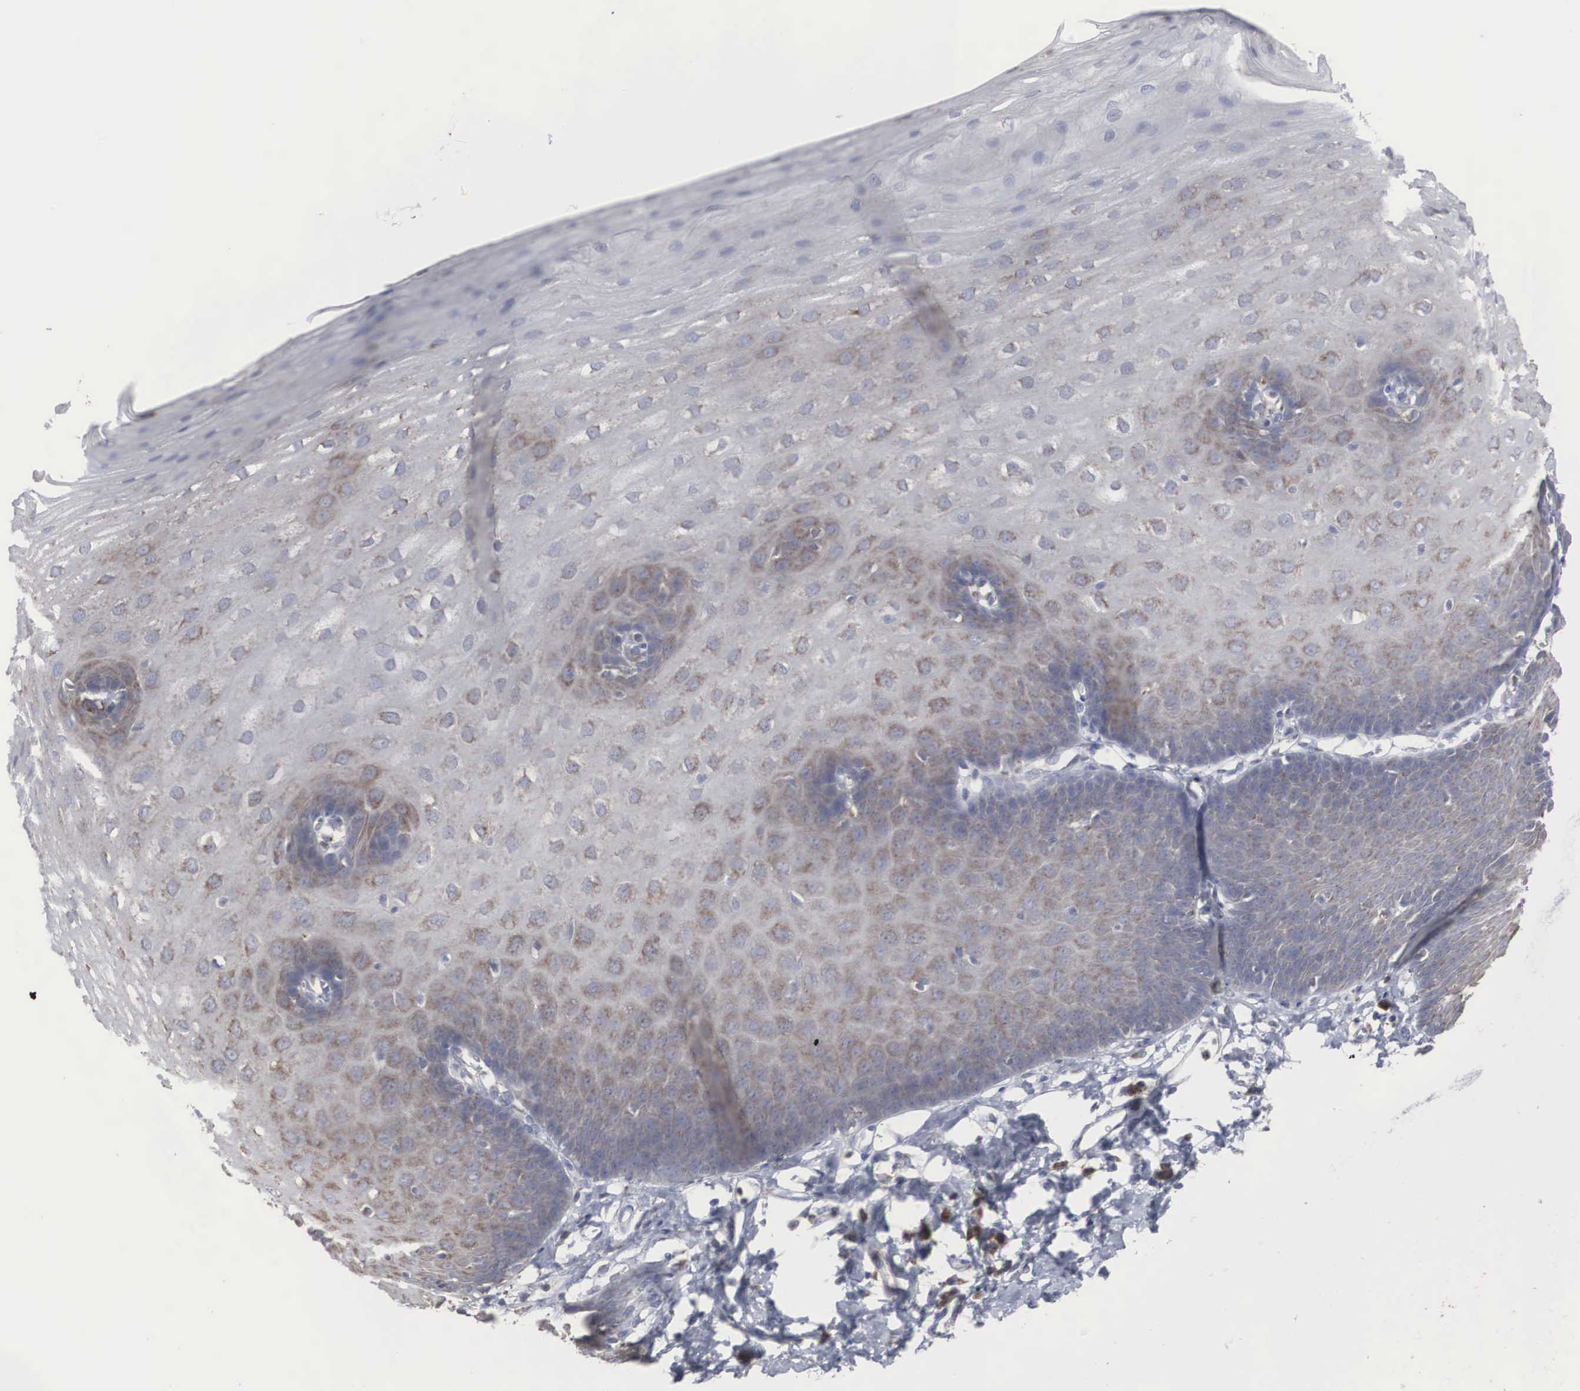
{"staining": {"intensity": "weak", "quantity": "25%-75%", "location": "cytoplasmic/membranous"}, "tissue": "esophagus", "cell_type": "Squamous epithelial cells", "image_type": "normal", "snomed": [{"axis": "morphology", "description": "Normal tissue, NOS"}, {"axis": "topography", "description": "Esophagus"}], "caption": "Immunohistochemical staining of unremarkable human esophagus exhibits low levels of weak cytoplasmic/membranous positivity in about 25%-75% of squamous epithelial cells.", "gene": "CTAGE15", "patient": {"sex": "male", "age": 70}}